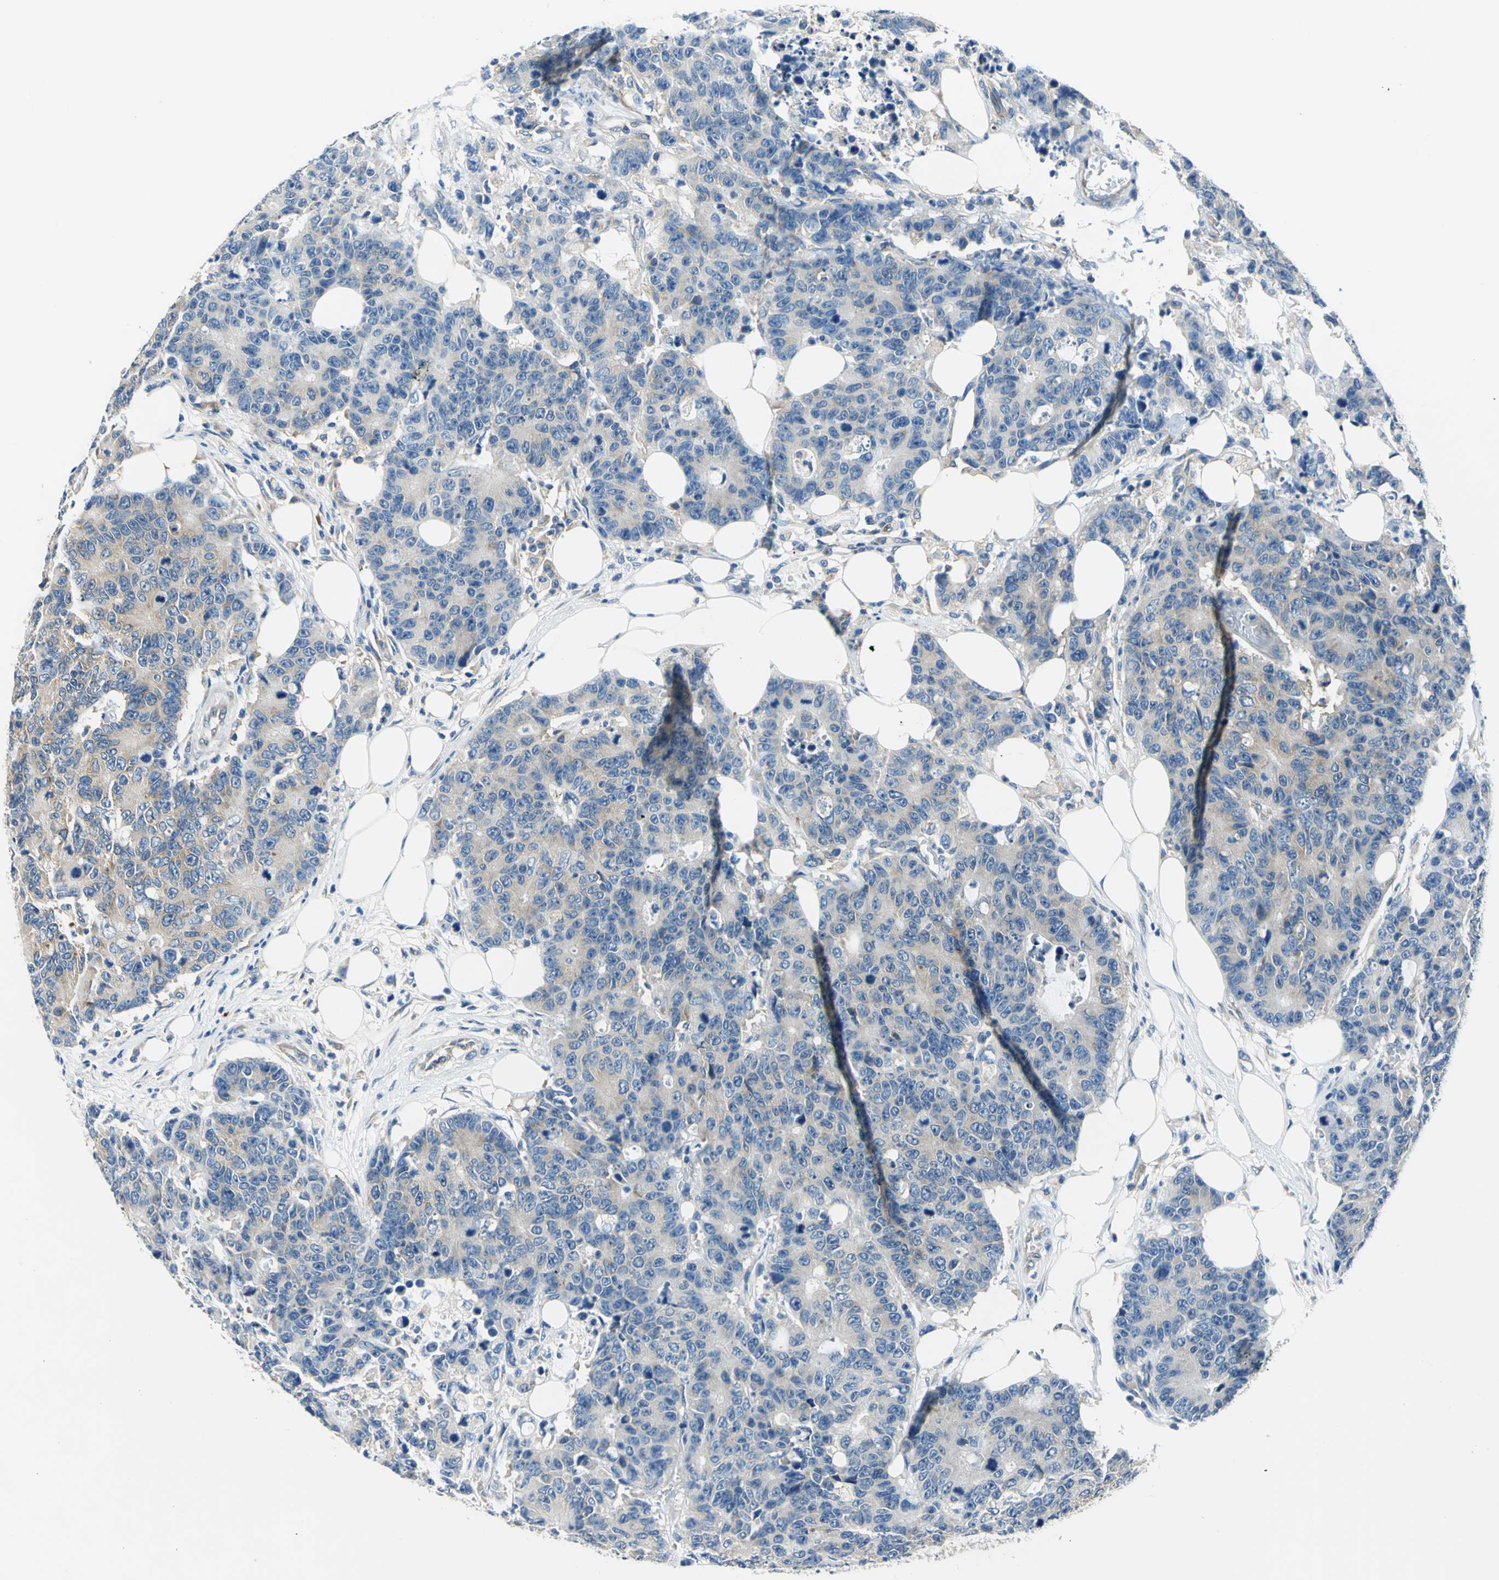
{"staining": {"intensity": "weak", "quantity": "<25%", "location": "cytoplasmic/membranous"}, "tissue": "colorectal cancer", "cell_type": "Tumor cells", "image_type": "cancer", "snomed": [{"axis": "morphology", "description": "Adenocarcinoma, NOS"}, {"axis": "topography", "description": "Colon"}], "caption": "Immunohistochemistry (IHC) micrograph of neoplastic tissue: human colorectal adenocarcinoma stained with DAB reveals no significant protein staining in tumor cells.", "gene": "TRIM25", "patient": {"sex": "female", "age": 86}}